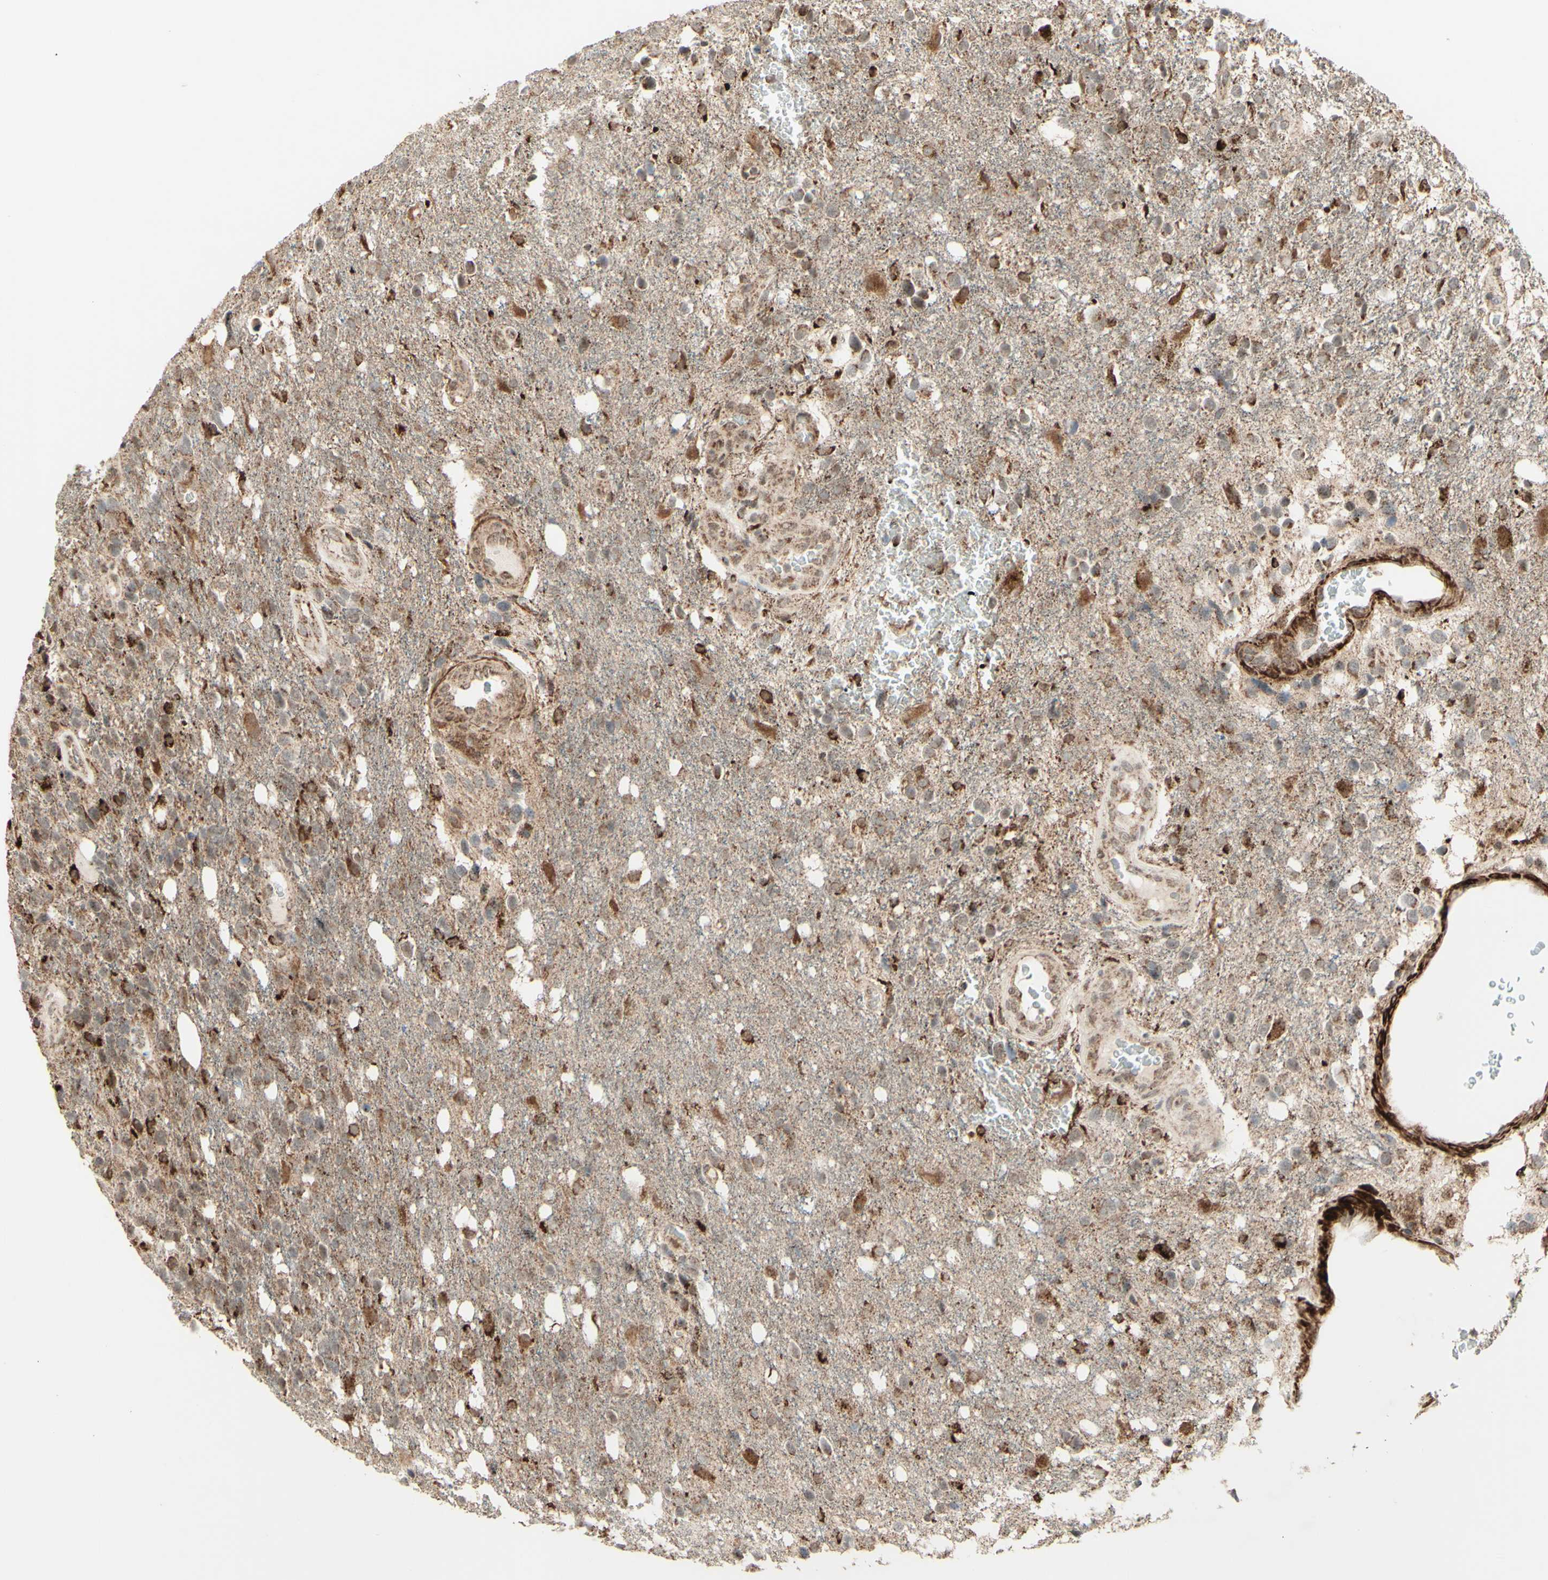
{"staining": {"intensity": "moderate", "quantity": ">75%", "location": "cytoplasmic/membranous"}, "tissue": "glioma", "cell_type": "Tumor cells", "image_type": "cancer", "snomed": [{"axis": "morphology", "description": "Glioma, malignant, High grade"}, {"axis": "topography", "description": "Brain"}], "caption": "Immunohistochemistry (IHC) image of neoplastic tissue: human glioma stained using immunohistochemistry exhibits medium levels of moderate protein expression localized specifically in the cytoplasmic/membranous of tumor cells, appearing as a cytoplasmic/membranous brown color.", "gene": "DHRS3", "patient": {"sex": "female", "age": 58}}